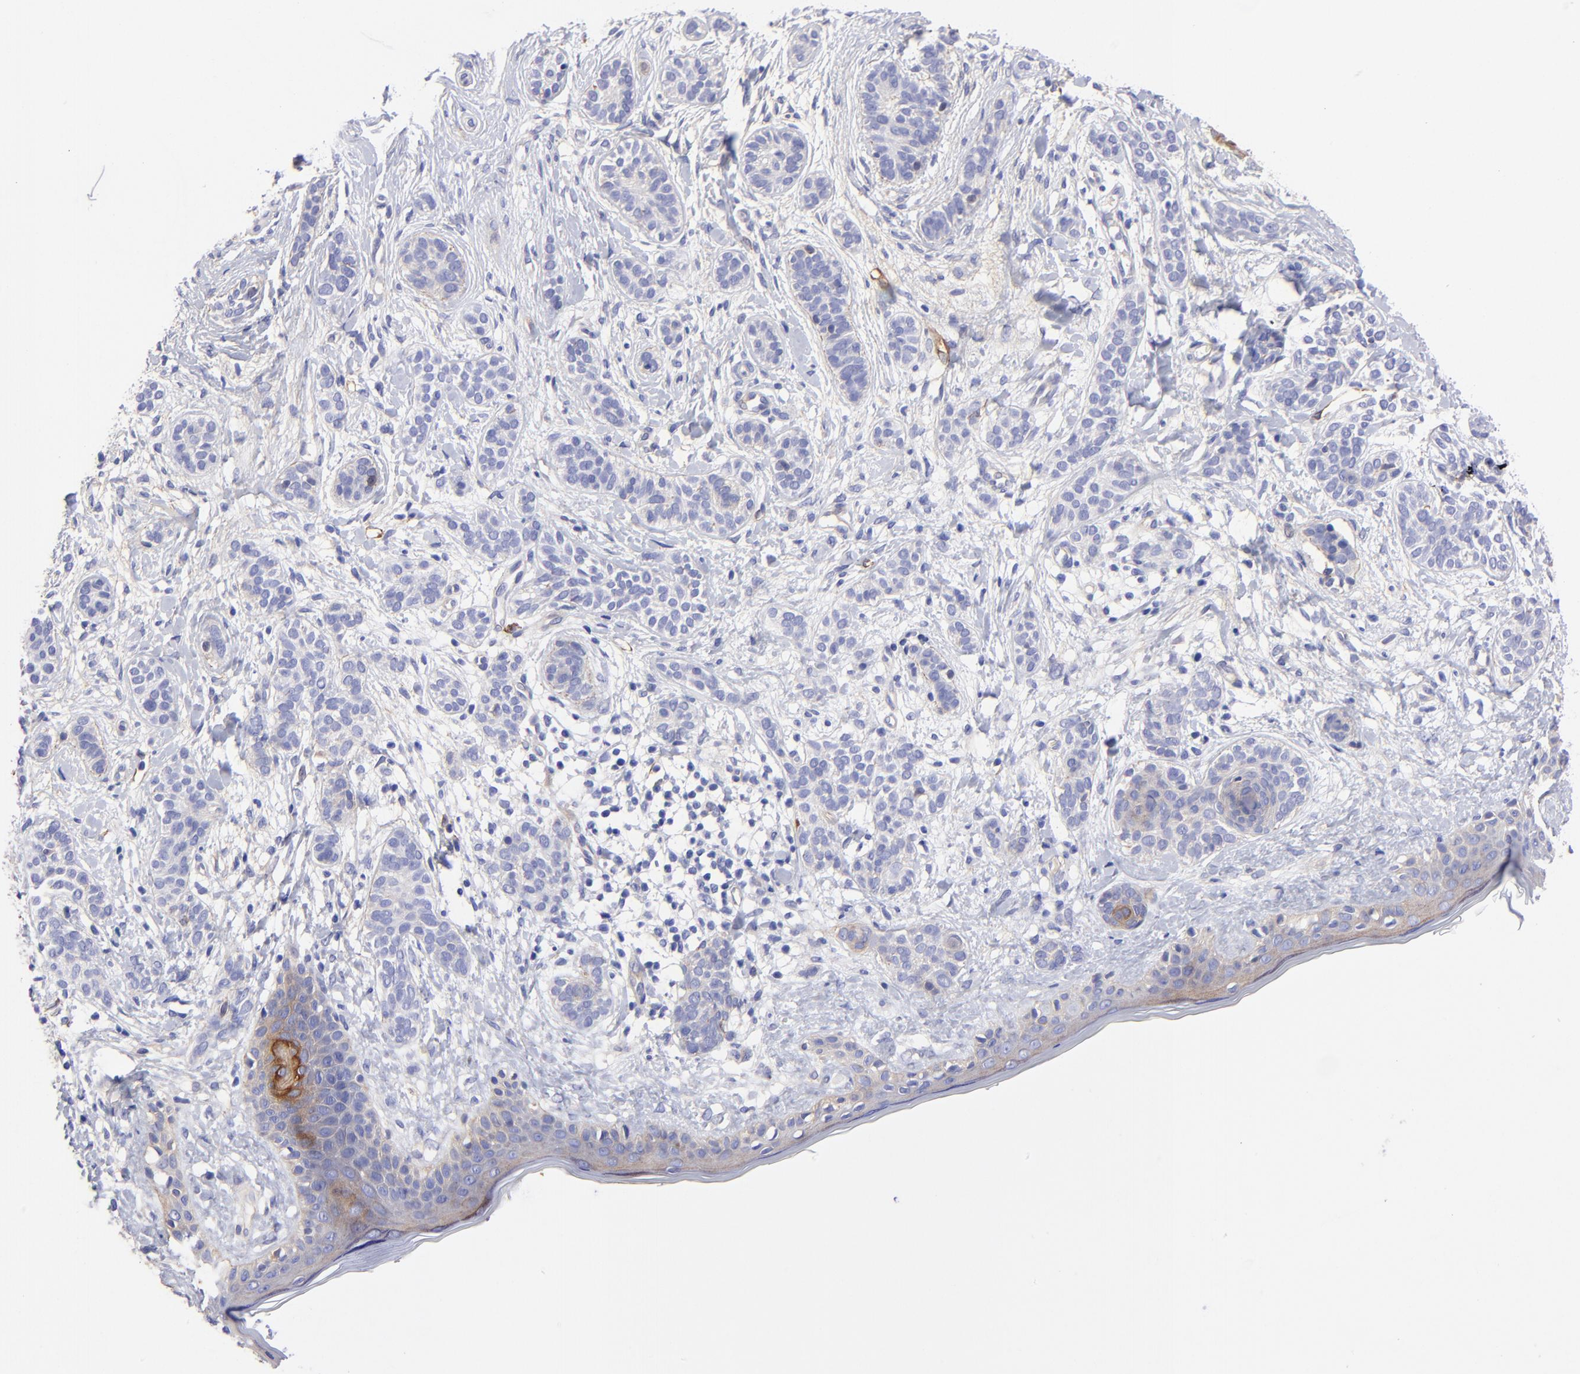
{"staining": {"intensity": "weak", "quantity": "<25%", "location": "cytoplasmic/membranous"}, "tissue": "skin cancer", "cell_type": "Tumor cells", "image_type": "cancer", "snomed": [{"axis": "morphology", "description": "Normal tissue, NOS"}, {"axis": "morphology", "description": "Basal cell carcinoma"}, {"axis": "topography", "description": "Skin"}], "caption": "Tumor cells are negative for protein expression in human skin cancer.", "gene": "PPFIBP1", "patient": {"sex": "male", "age": 63}}